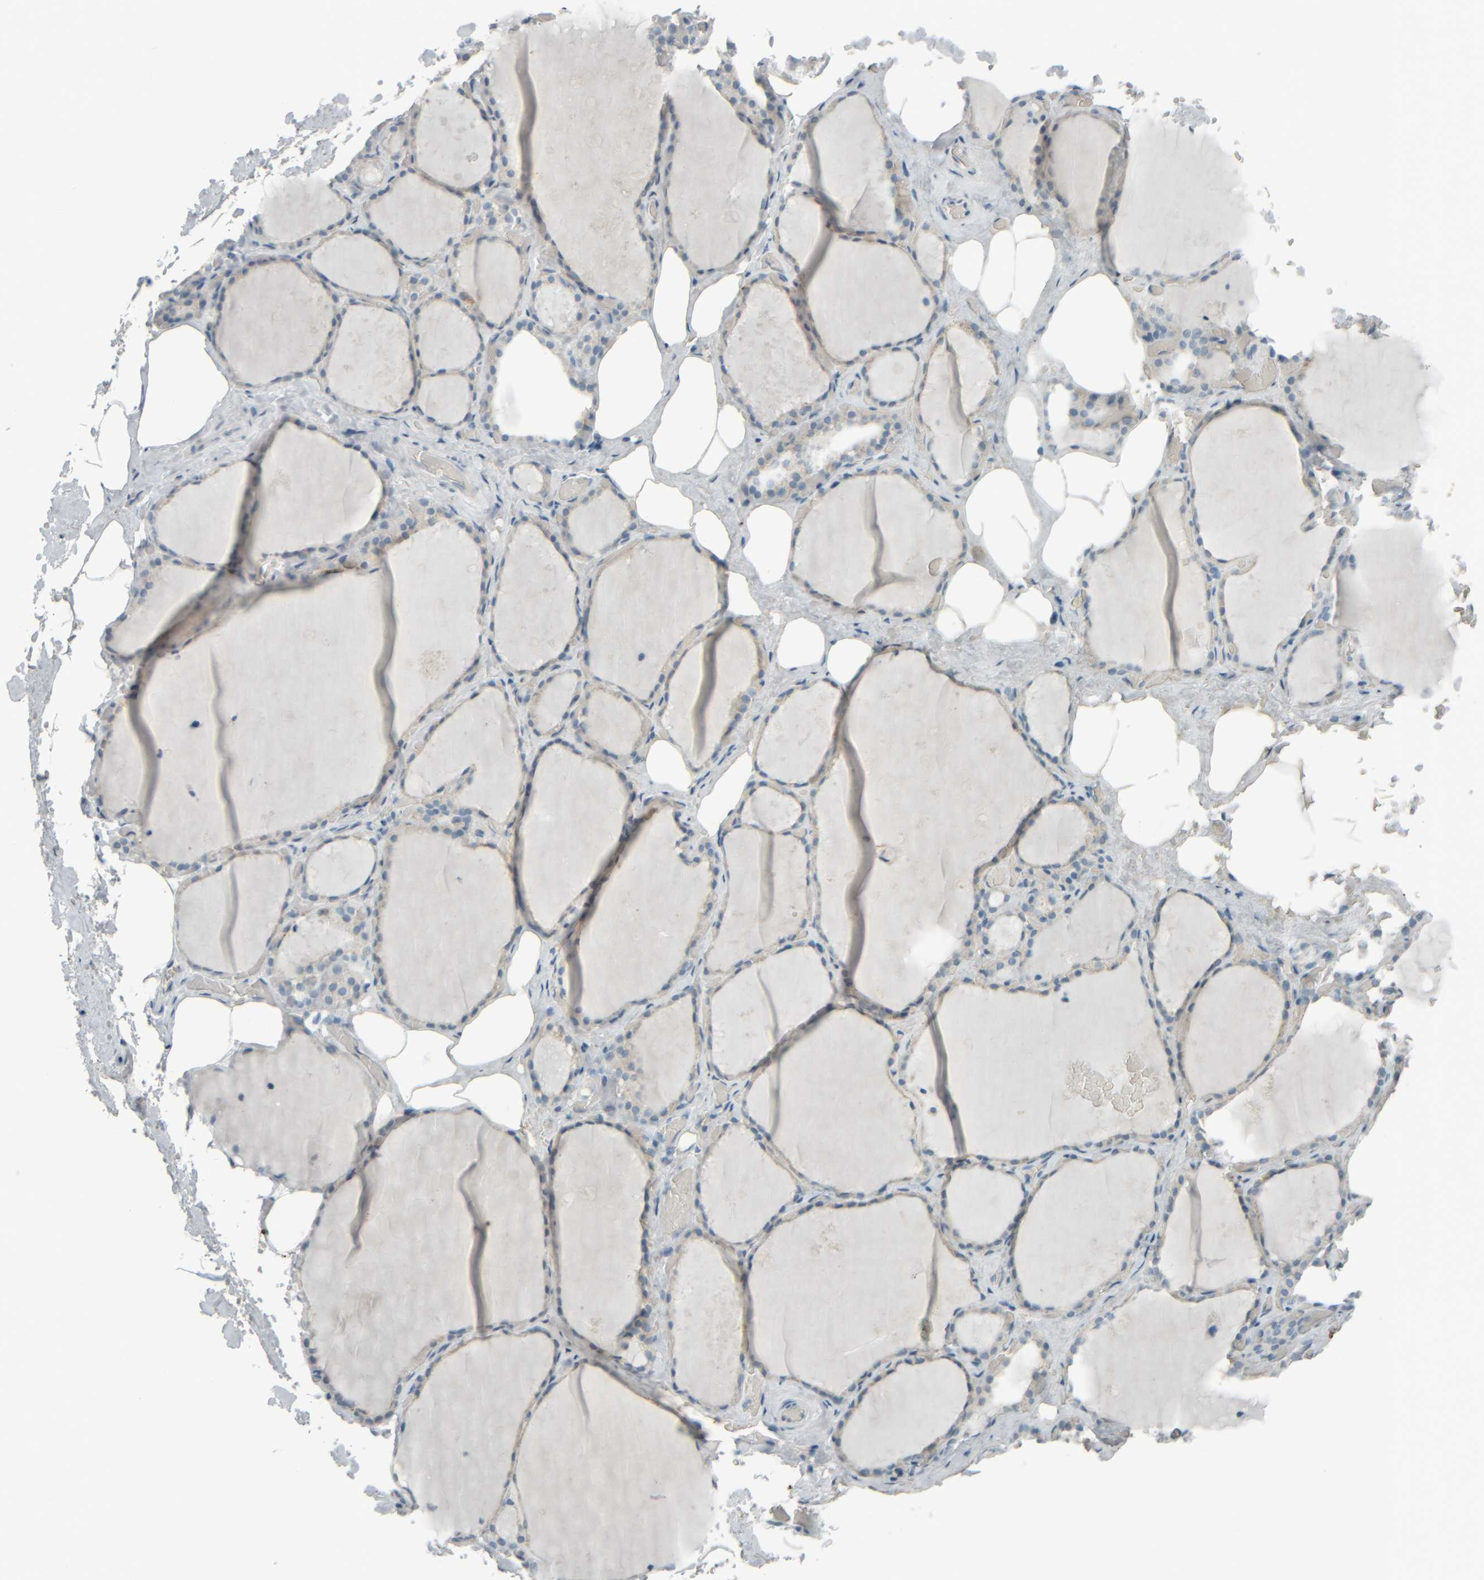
{"staining": {"intensity": "negative", "quantity": "none", "location": "none"}, "tissue": "thyroid gland", "cell_type": "Glandular cells", "image_type": "normal", "snomed": [{"axis": "morphology", "description": "Normal tissue, NOS"}, {"axis": "topography", "description": "Thyroid gland"}], "caption": "This is an immunohistochemistry image of benign thyroid gland. There is no positivity in glandular cells.", "gene": "TPSAB1", "patient": {"sex": "male", "age": 61}}